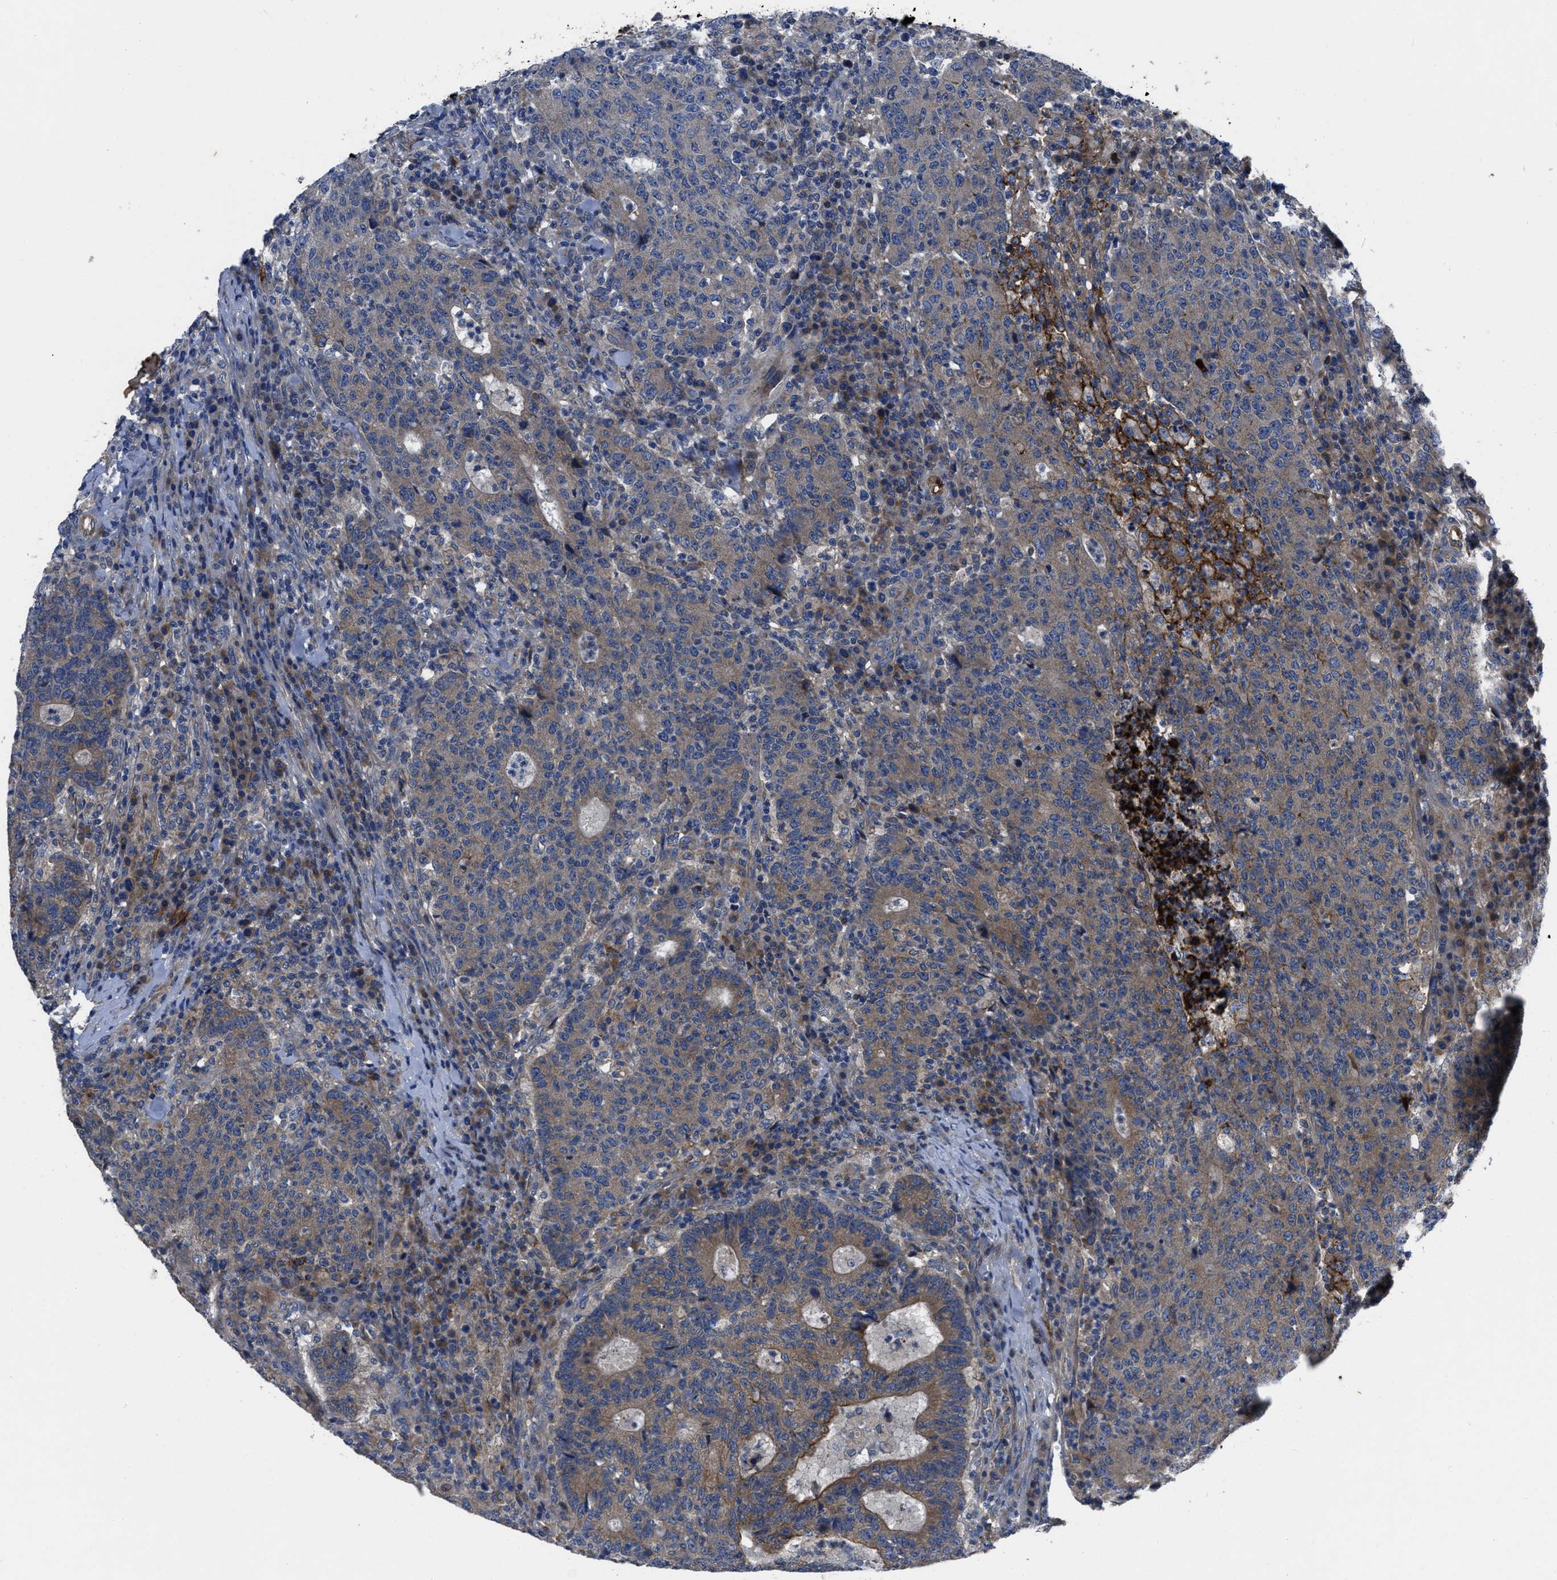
{"staining": {"intensity": "negative", "quantity": "none", "location": "none"}, "tissue": "colorectal cancer", "cell_type": "Tumor cells", "image_type": "cancer", "snomed": [{"axis": "morphology", "description": "Adenocarcinoma, NOS"}, {"axis": "topography", "description": "Colon"}], "caption": "Image shows no significant protein positivity in tumor cells of colorectal cancer (adenocarcinoma).", "gene": "ERC1", "patient": {"sex": "female", "age": 75}}